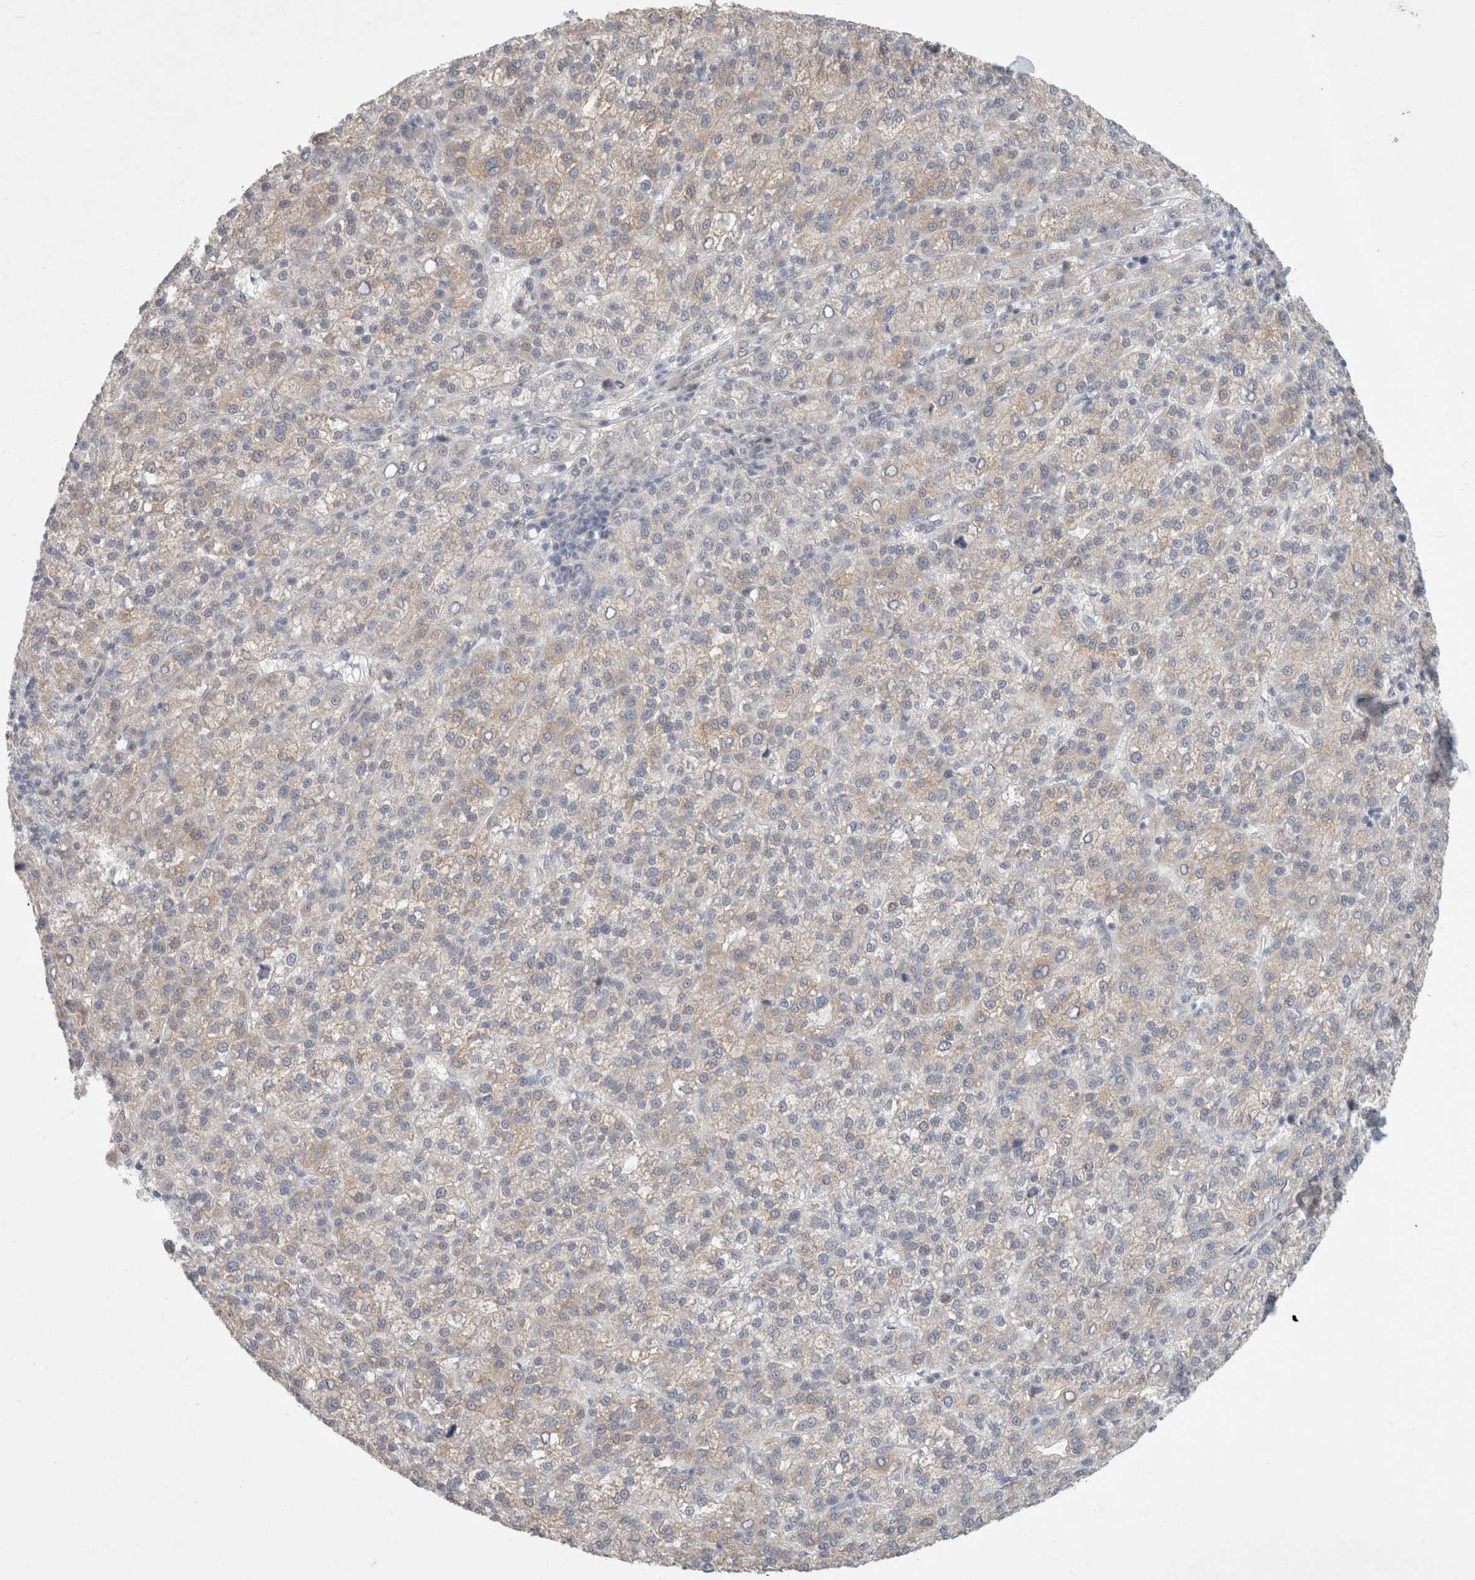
{"staining": {"intensity": "weak", "quantity": "<25%", "location": "cytoplasmic/membranous"}, "tissue": "liver cancer", "cell_type": "Tumor cells", "image_type": "cancer", "snomed": [{"axis": "morphology", "description": "Carcinoma, Hepatocellular, NOS"}, {"axis": "topography", "description": "Liver"}], "caption": "Tumor cells are negative for protein expression in human liver hepatocellular carcinoma. (Stains: DAB (3,3'-diaminobenzidine) immunohistochemistry (IHC) with hematoxylin counter stain, Microscopy: brightfield microscopy at high magnification).", "gene": "RASAL2", "patient": {"sex": "female", "age": 58}}